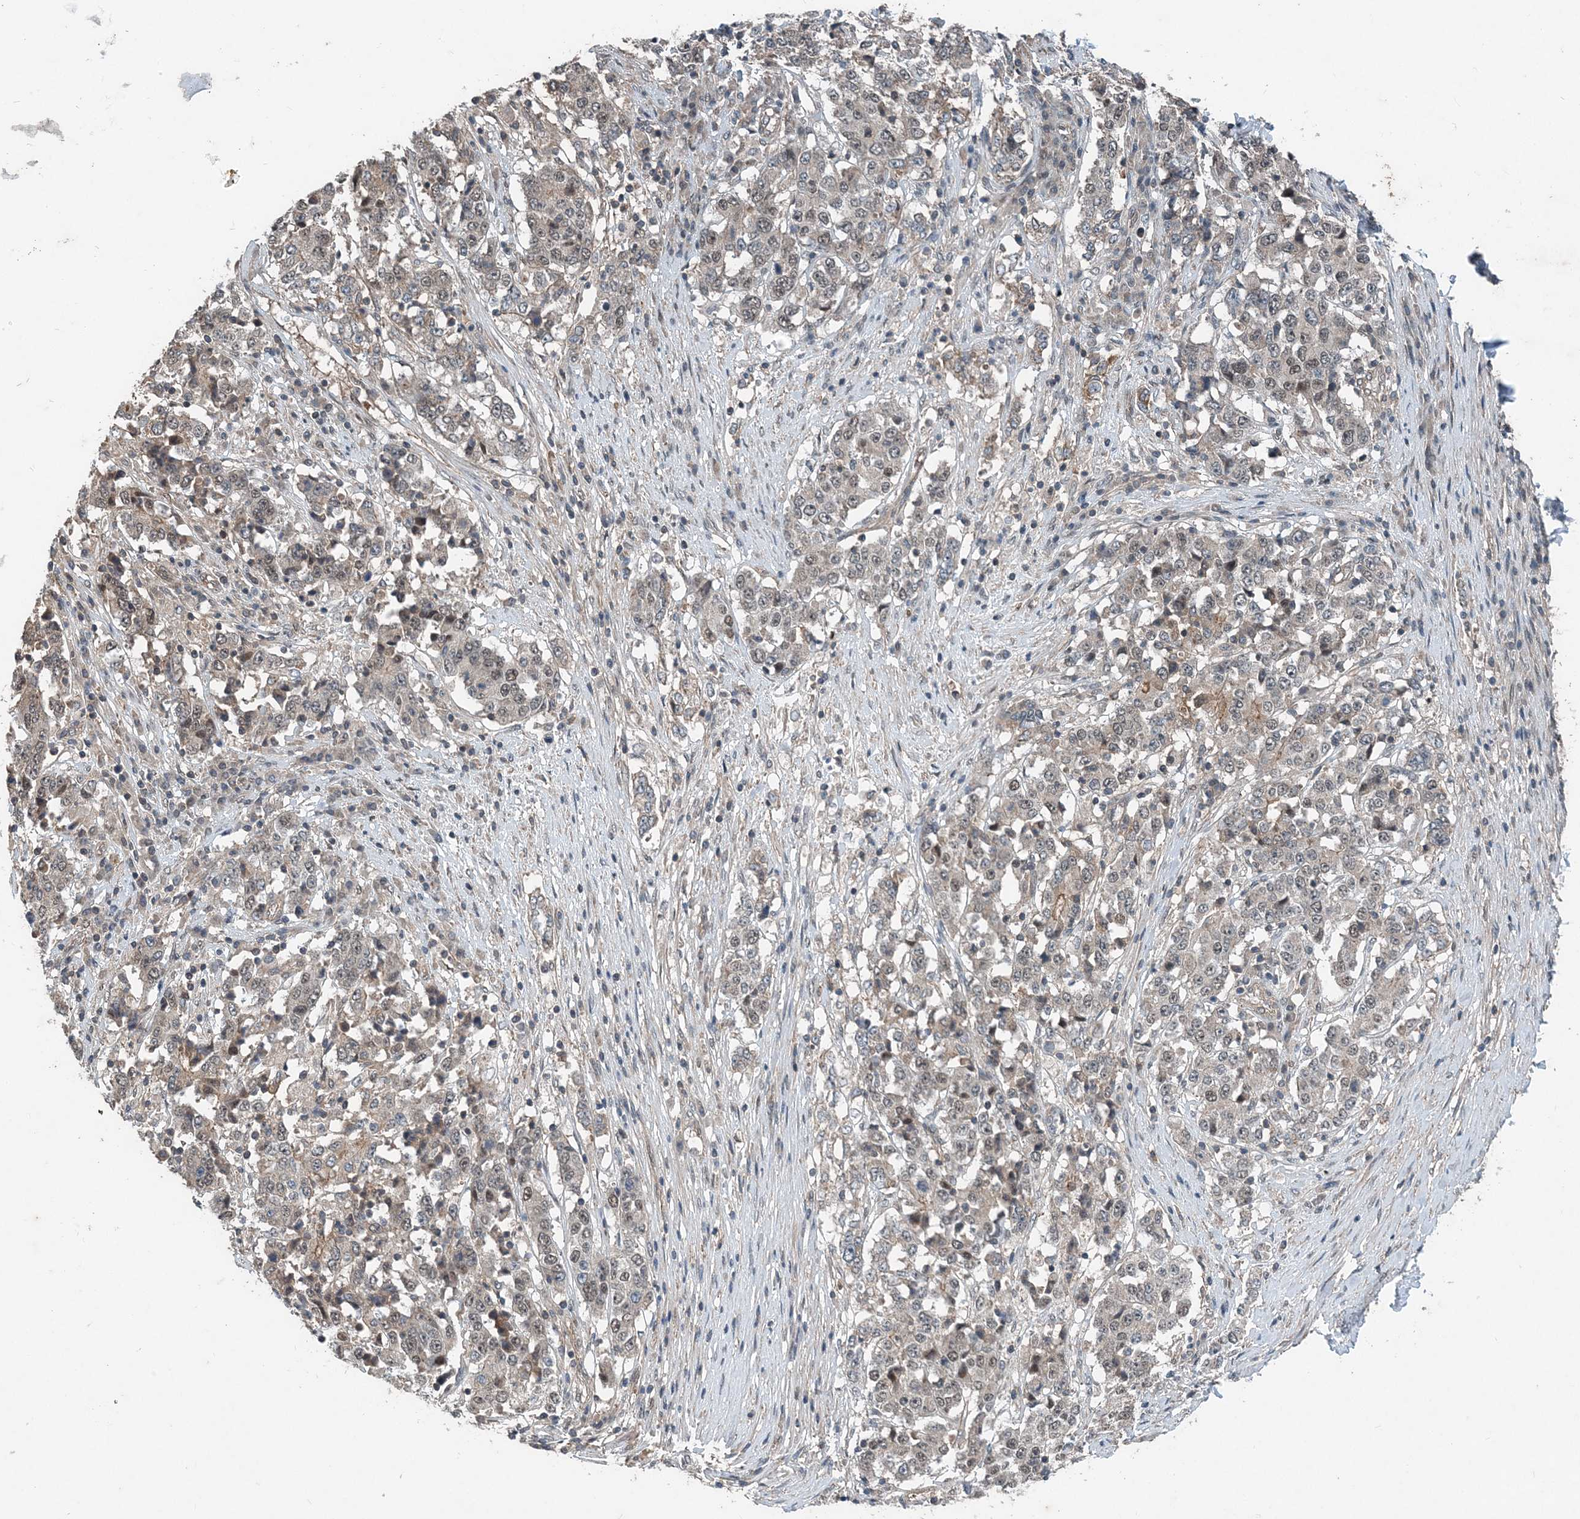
{"staining": {"intensity": "weak", "quantity": "<25%", "location": "nuclear"}, "tissue": "stomach cancer", "cell_type": "Tumor cells", "image_type": "cancer", "snomed": [{"axis": "morphology", "description": "Adenocarcinoma, NOS"}, {"axis": "topography", "description": "Stomach"}], "caption": "This histopathology image is of stomach cancer (adenocarcinoma) stained with immunohistochemistry to label a protein in brown with the nuclei are counter-stained blue. There is no expression in tumor cells.", "gene": "SMPD3", "patient": {"sex": "male", "age": 59}}